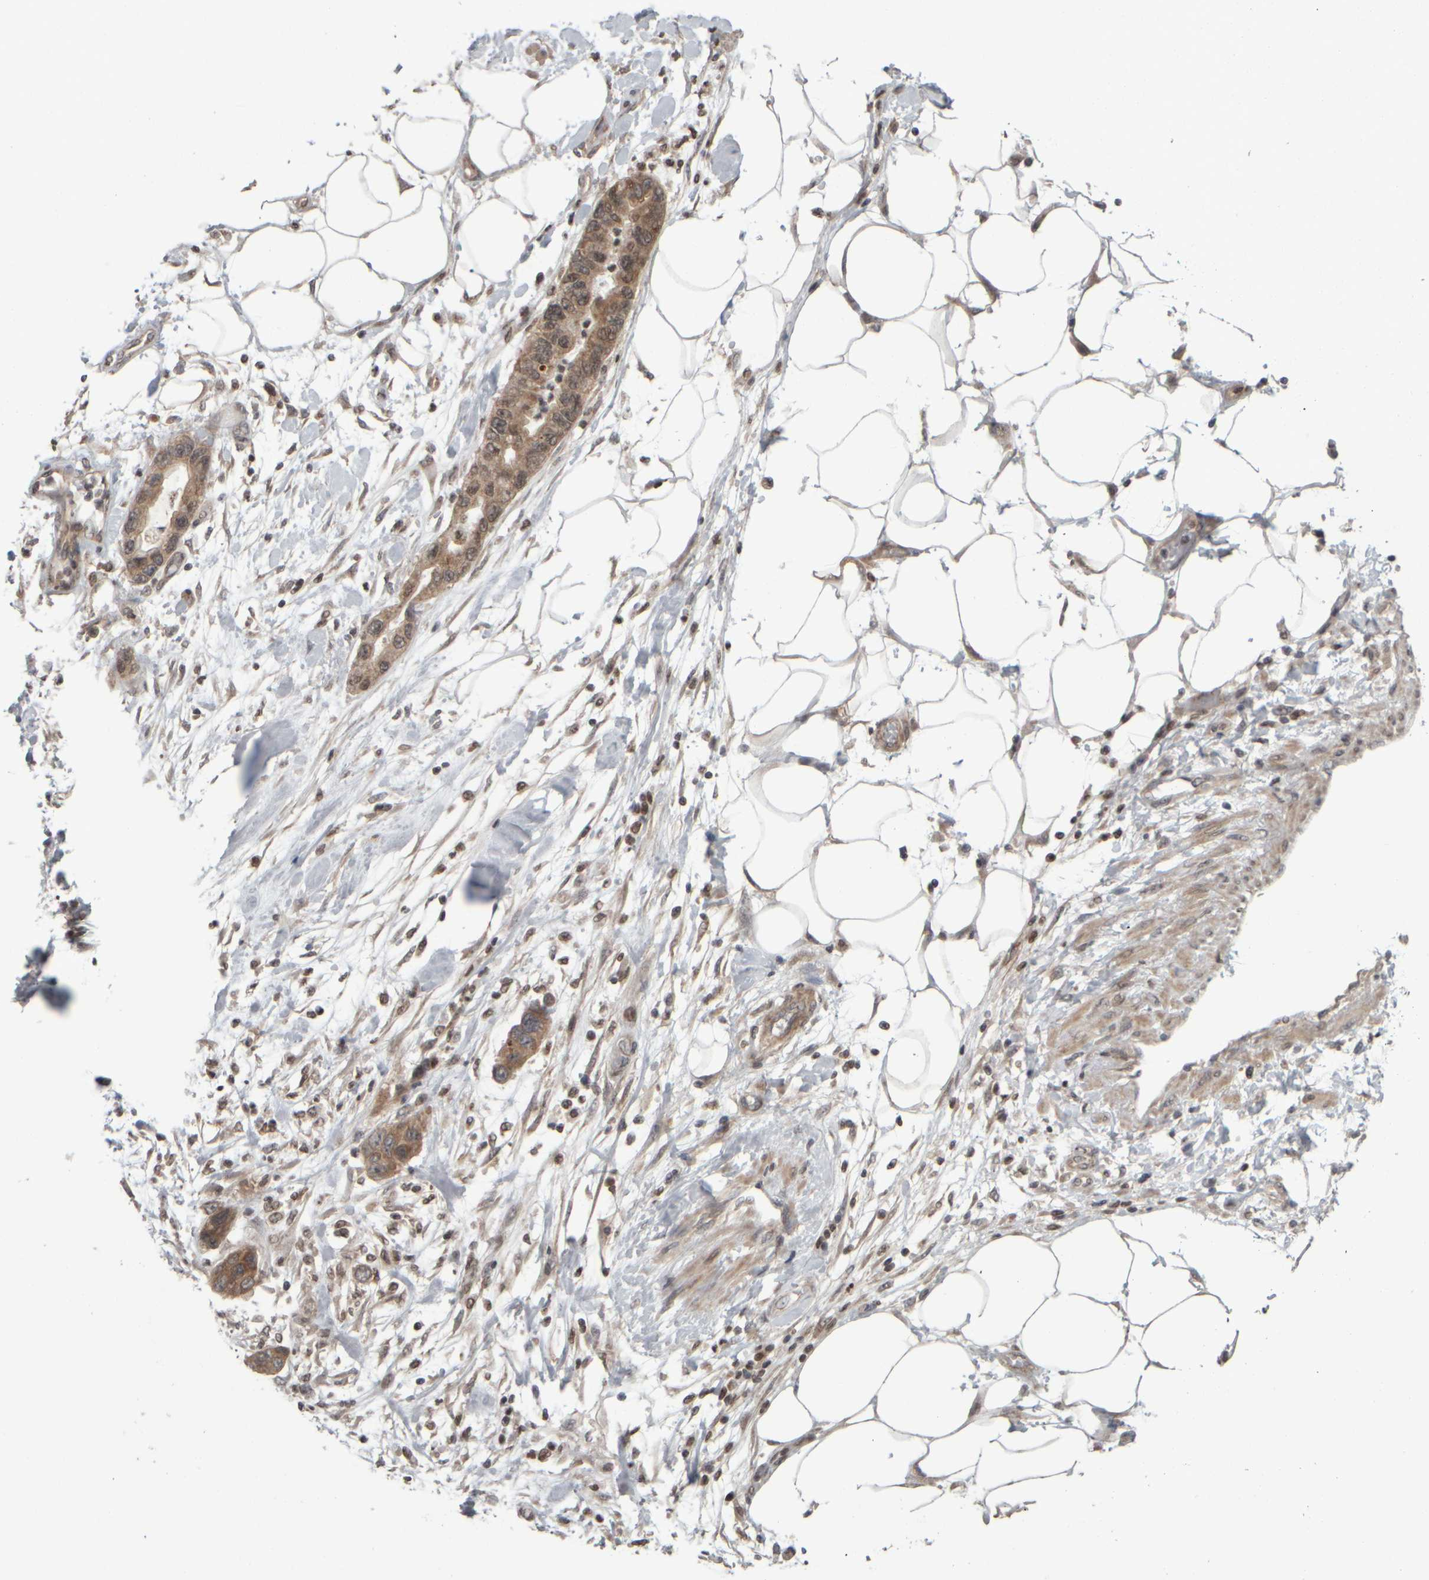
{"staining": {"intensity": "moderate", "quantity": ">75%", "location": "cytoplasmic/membranous"}, "tissue": "pancreatic cancer", "cell_type": "Tumor cells", "image_type": "cancer", "snomed": [{"axis": "morphology", "description": "Normal tissue, NOS"}, {"axis": "morphology", "description": "Adenocarcinoma, NOS"}, {"axis": "topography", "description": "Pancreas"}], "caption": "This image shows immunohistochemistry (IHC) staining of pancreatic cancer (adenocarcinoma), with medium moderate cytoplasmic/membranous staining in about >75% of tumor cells.", "gene": "CWC27", "patient": {"sex": "female", "age": 71}}